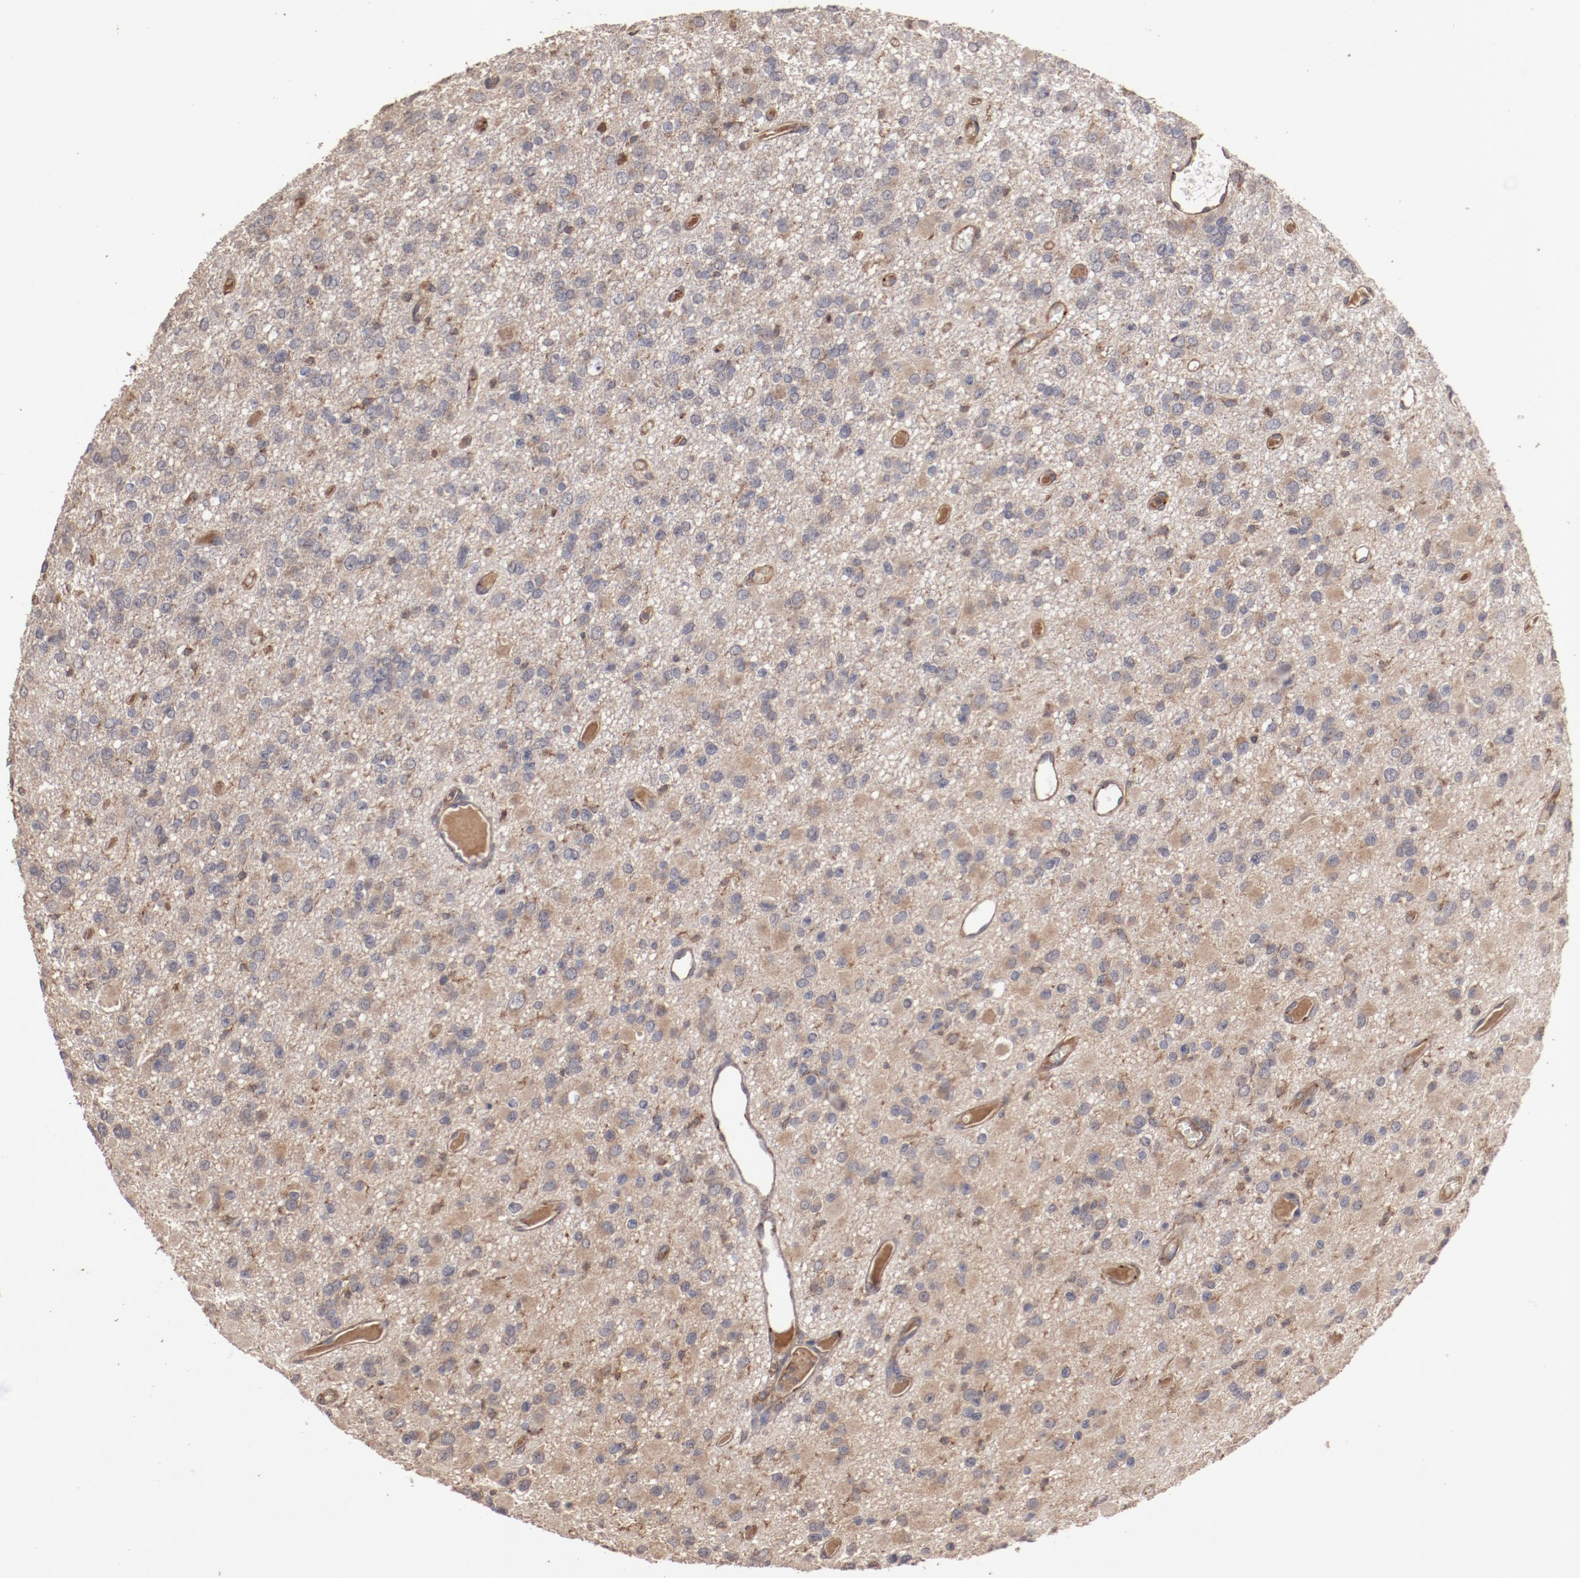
{"staining": {"intensity": "moderate", "quantity": ">75%", "location": "cytoplasmic/membranous"}, "tissue": "glioma", "cell_type": "Tumor cells", "image_type": "cancer", "snomed": [{"axis": "morphology", "description": "Glioma, malignant, Low grade"}, {"axis": "topography", "description": "Brain"}], "caption": "Protein expression analysis of human malignant glioma (low-grade) reveals moderate cytoplasmic/membranous positivity in about >75% of tumor cells.", "gene": "DIPK2B", "patient": {"sex": "male", "age": 42}}